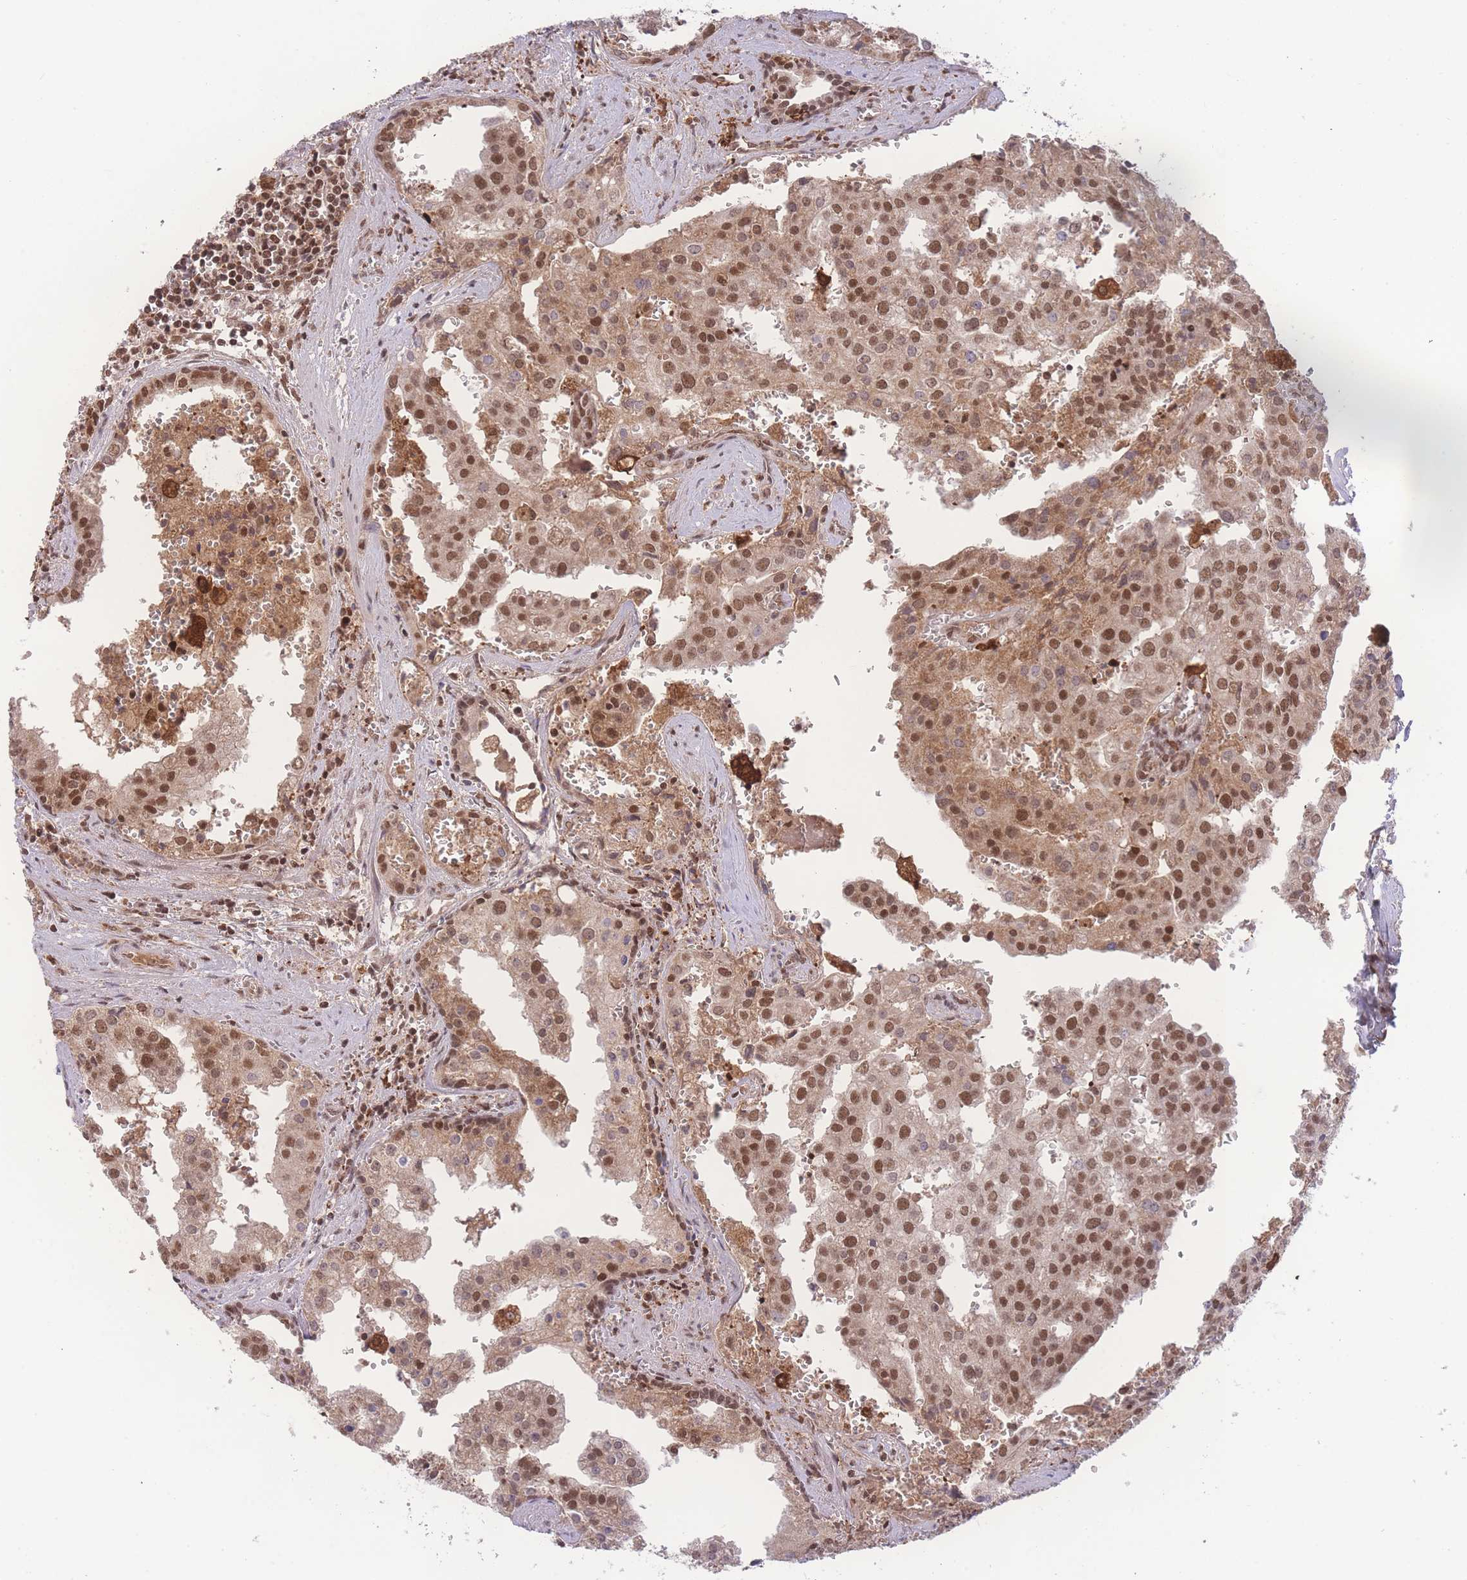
{"staining": {"intensity": "moderate", "quantity": ">75%", "location": "cytoplasmic/membranous,nuclear"}, "tissue": "prostate cancer", "cell_type": "Tumor cells", "image_type": "cancer", "snomed": [{"axis": "morphology", "description": "Adenocarcinoma, High grade"}, {"axis": "topography", "description": "Prostate"}], "caption": "Prostate high-grade adenocarcinoma stained for a protein demonstrates moderate cytoplasmic/membranous and nuclear positivity in tumor cells. (IHC, brightfield microscopy, high magnification).", "gene": "RAVER1", "patient": {"sex": "male", "age": 68}}